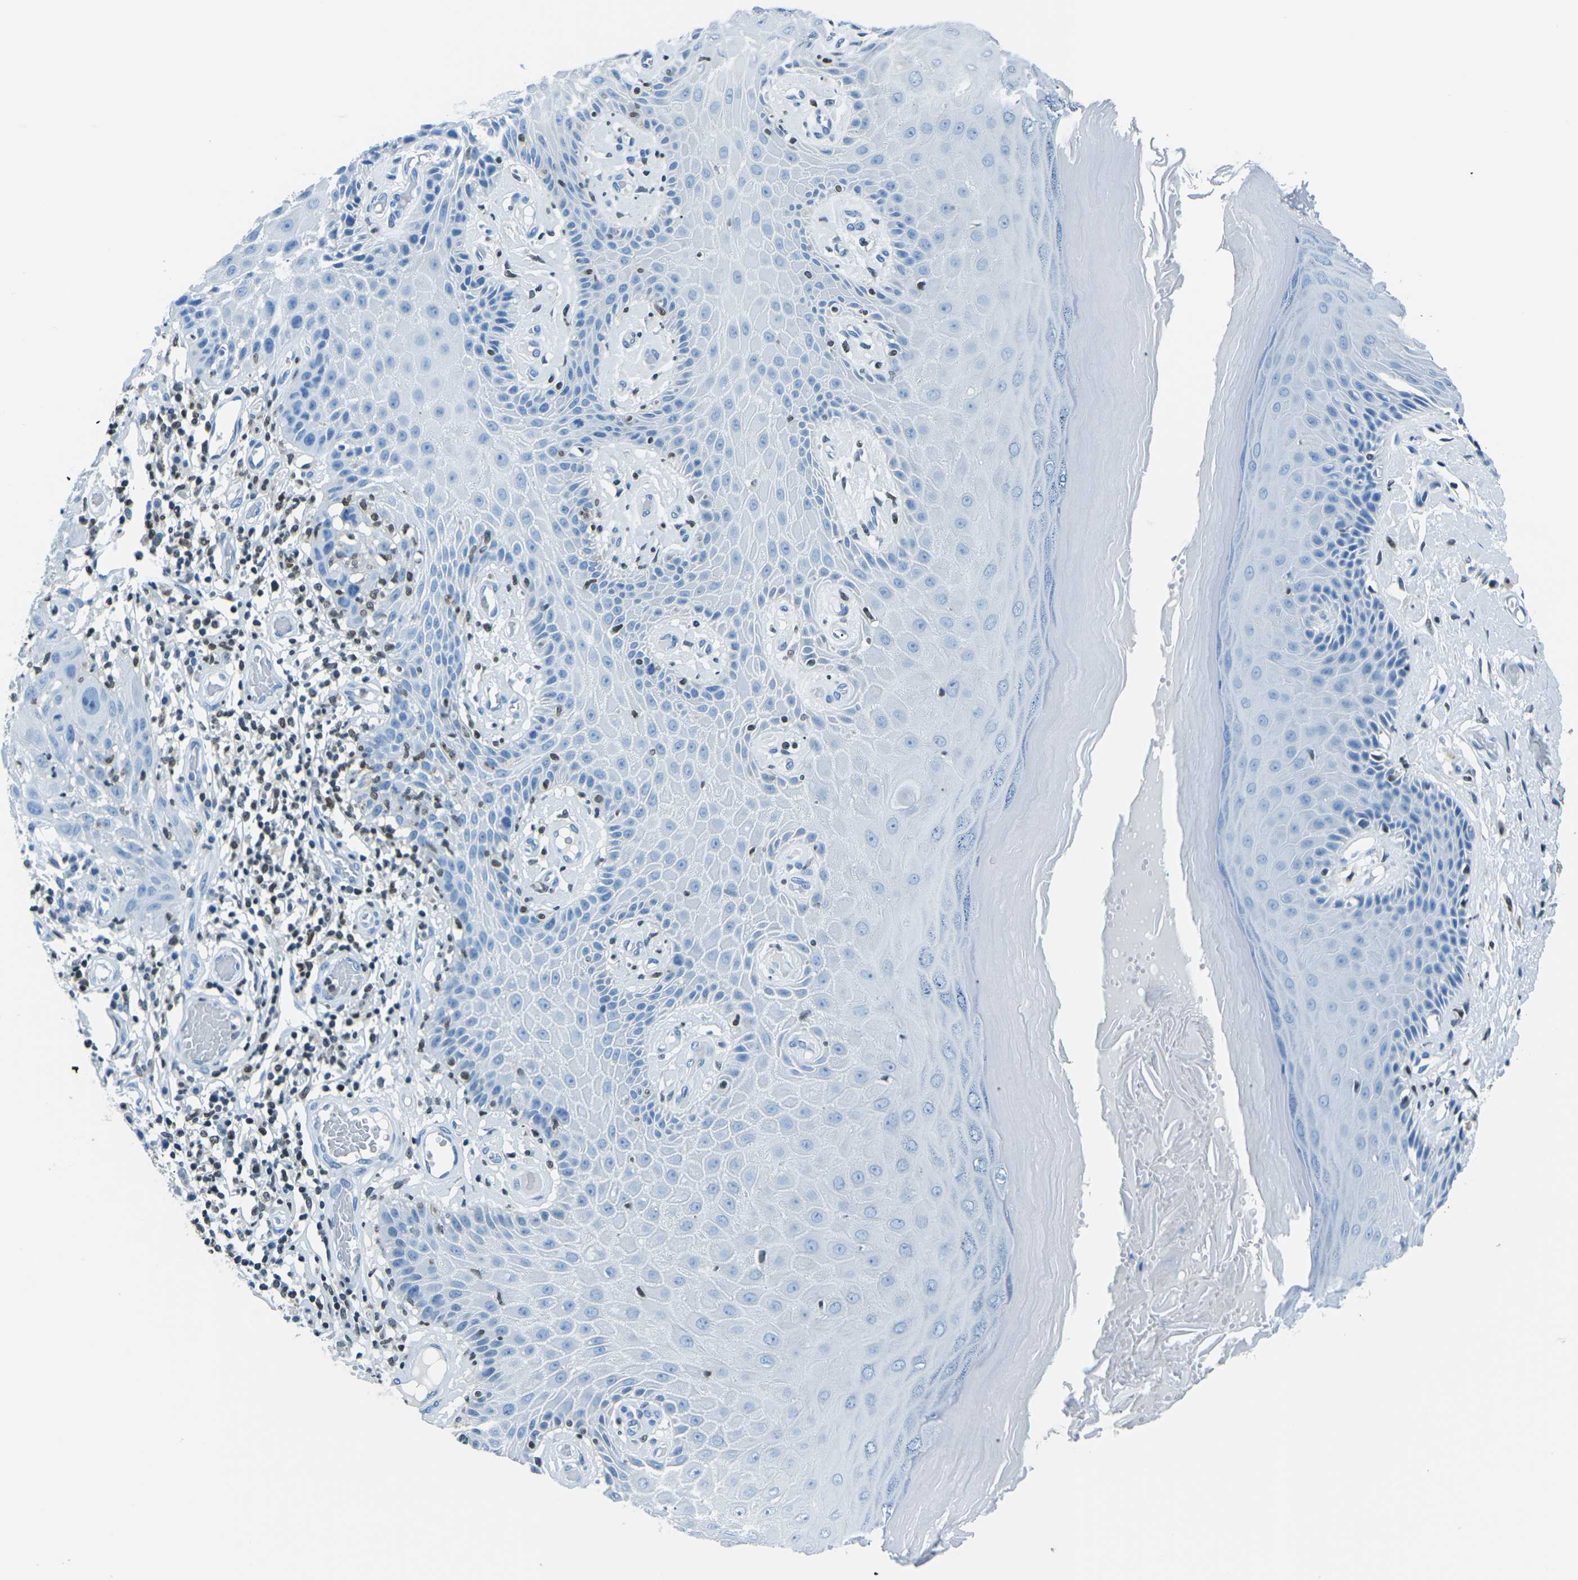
{"staining": {"intensity": "negative", "quantity": "none", "location": "none"}, "tissue": "skin", "cell_type": "Epidermal cells", "image_type": "normal", "snomed": [{"axis": "morphology", "description": "Normal tissue, NOS"}, {"axis": "morphology", "description": "Inflammation, NOS"}, {"axis": "topography", "description": "Vulva"}], "caption": "The photomicrograph reveals no staining of epidermal cells in unremarkable skin.", "gene": "CELF2", "patient": {"sex": "female", "age": 84}}